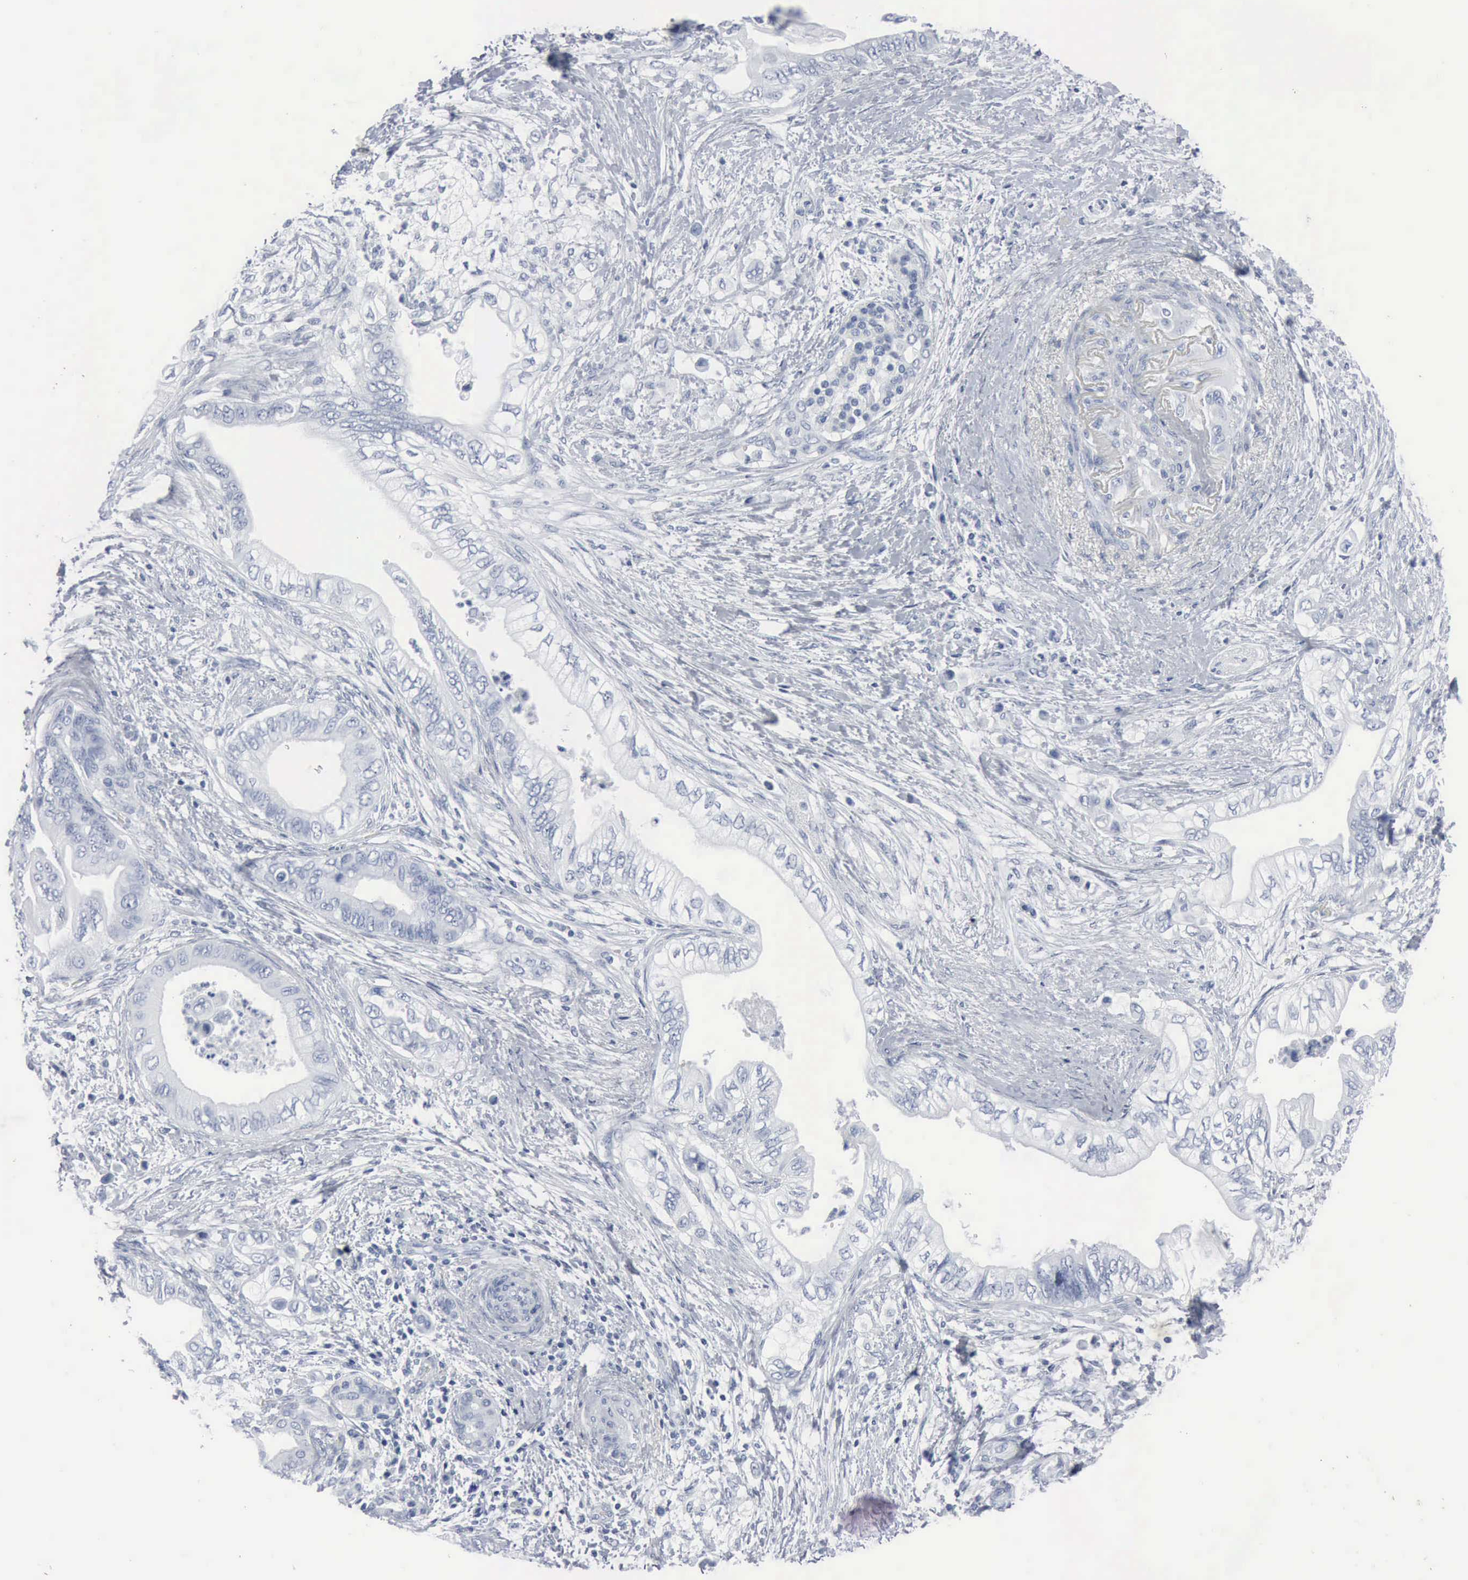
{"staining": {"intensity": "negative", "quantity": "none", "location": "none"}, "tissue": "pancreatic cancer", "cell_type": "Tumor cells", "image_type": "cancer", "snomed": [{"axis": "morphology", "description": "Adenocarcinoma, NOS"}, {"axis": "topography", "description": "Pancreas"}], "caption": "Tumor cells are negative for protein expression in human pancreatic cancer (adenocarcinoma).", "gene": "DMD", "patient": {"sex": "female", "age": 66}}